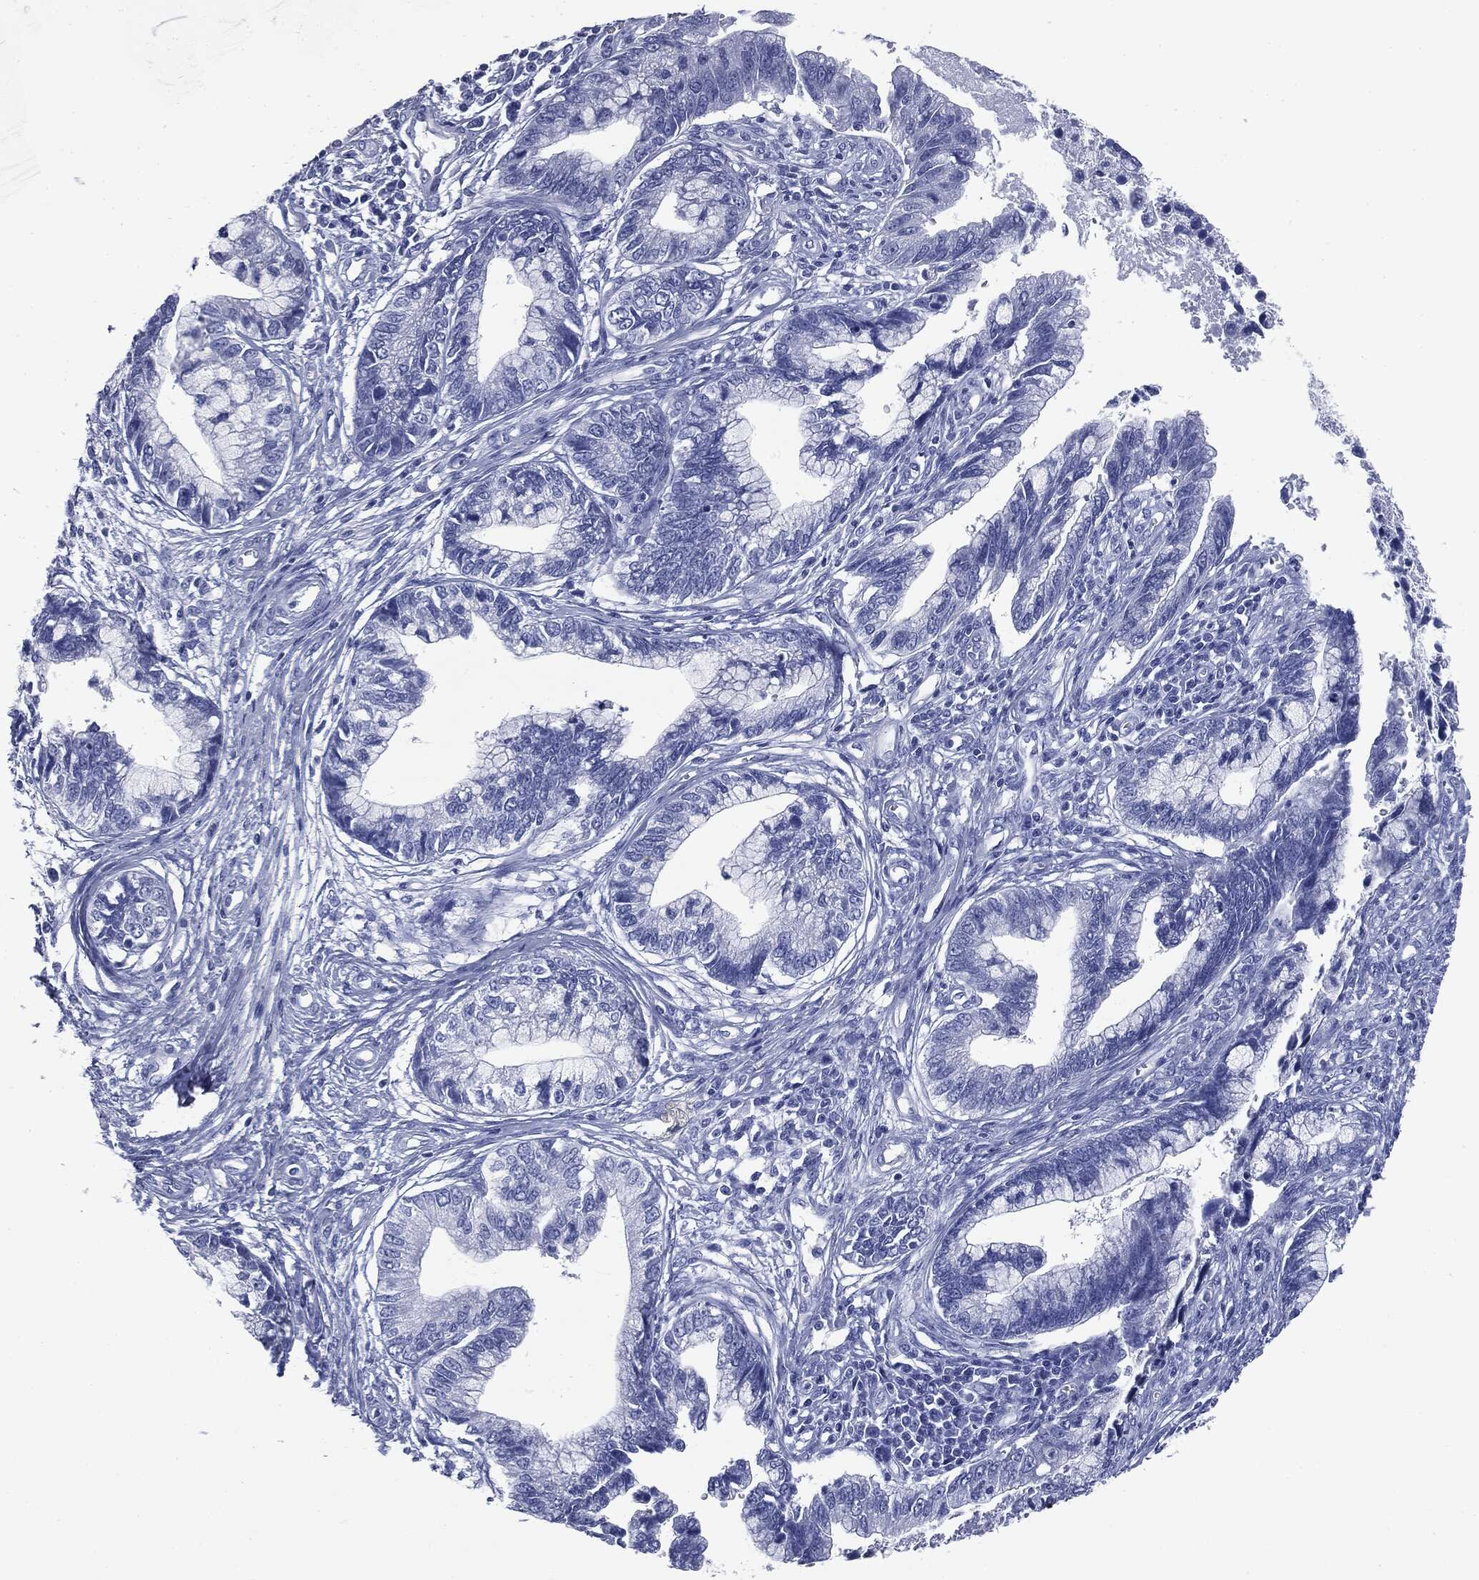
{"staining": {"intensity": "negative", "quantity": "none", "location": "none"}, "tissue": "cervical cancer", "cell_type": "Tumor cells", "image_type": "cancer", "snomed": [{"axis": "morphology", "description": "Adenocarcinoma, NOS"}, {"axis": "topography", "description": "Cervix"}], "caption": "Protein analysis of cervical cancer reveals no significant expression in tumor cells.", "gene": "ATP2A1", "patient": {"sex": "female", "age": 44}}